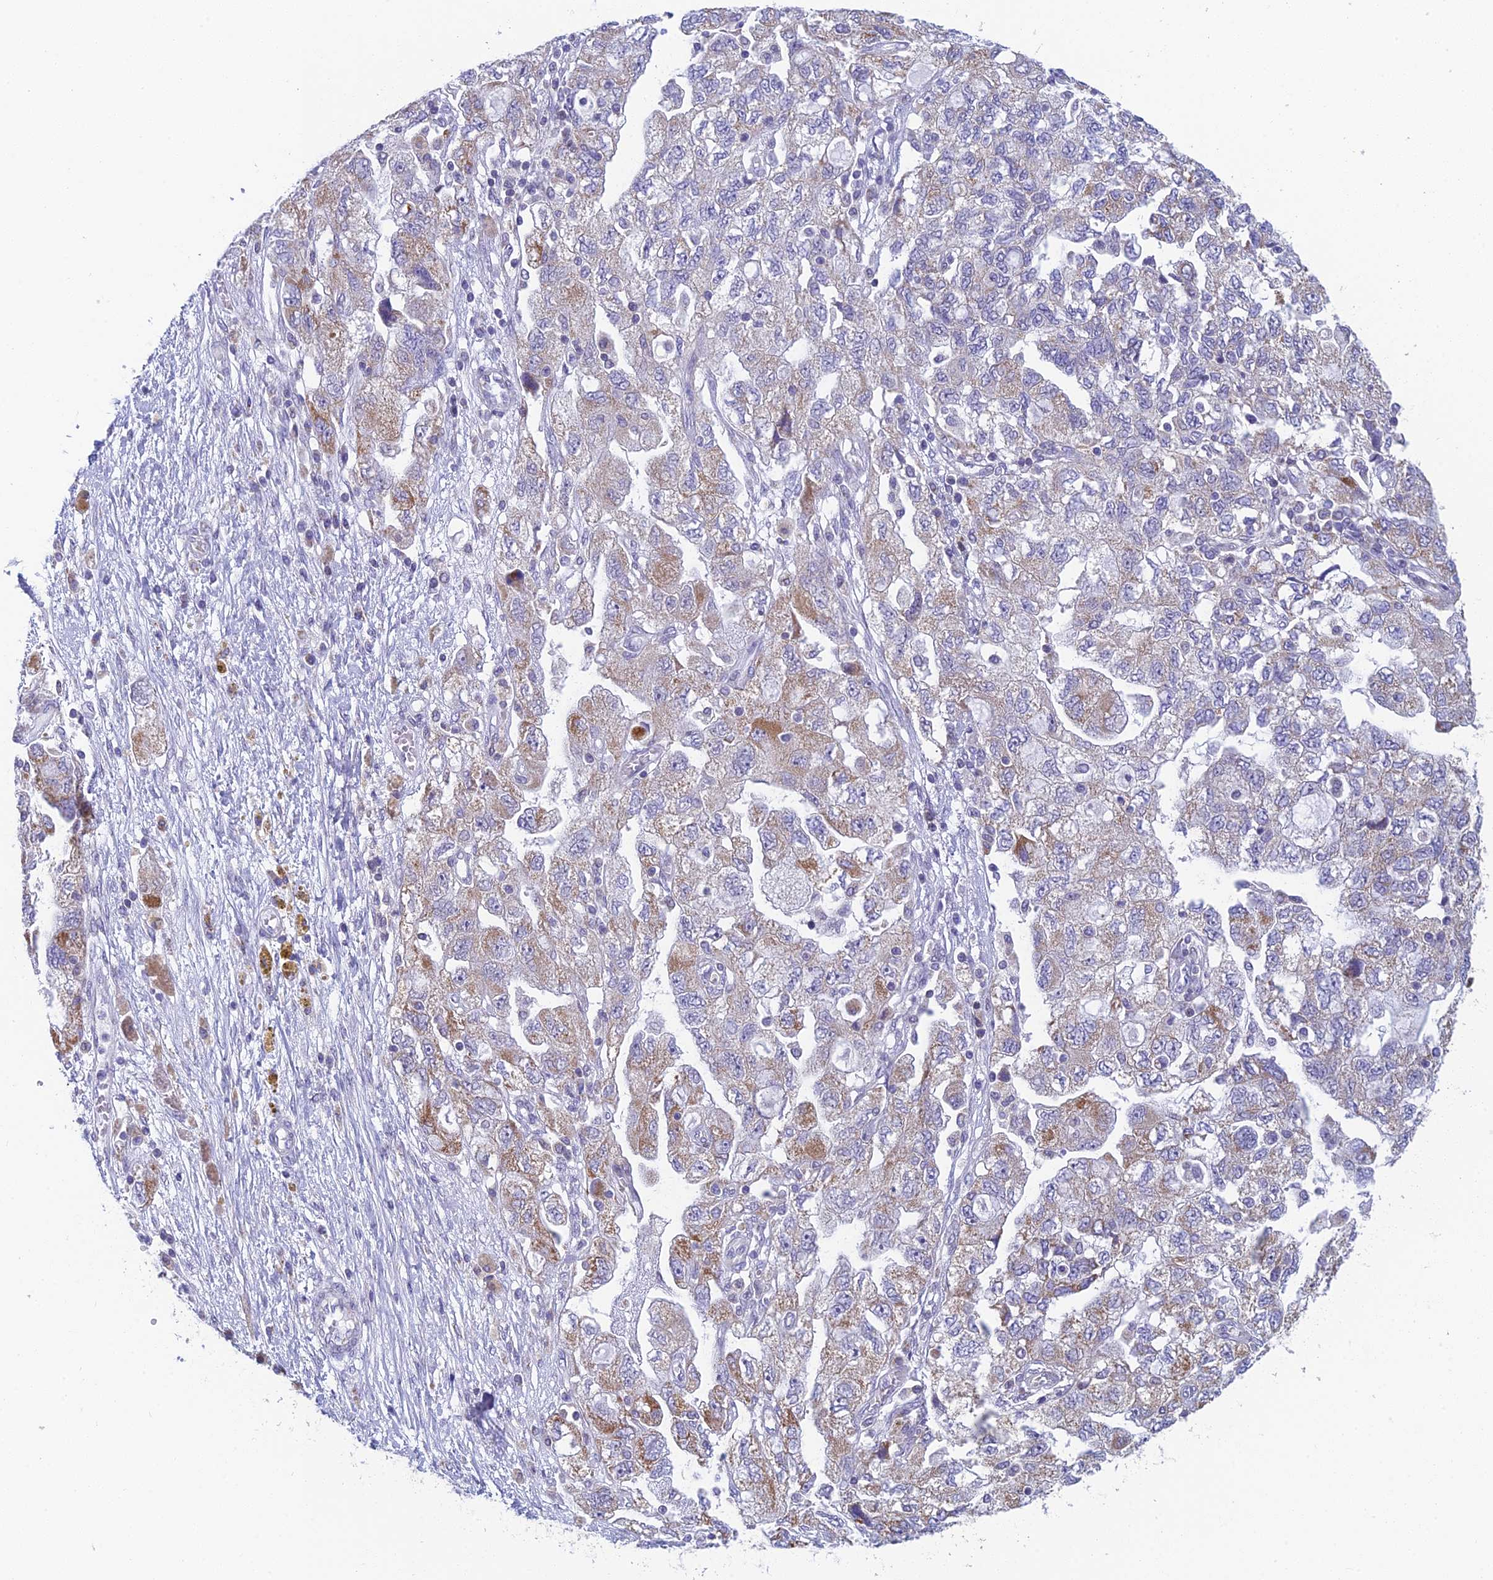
{"staining": {"intensity": "moderate", "quantity": "25%-75%", "location": "cytoplasmic/membranous"}, "tissue": "ovarian cancer", "cell_type": "Tumor cells", "image_type": "cancer", "snomed": [{"axis": "morphology", "description": "Carcinoma, NOS"}, {"axis": "morphology", "description": "Cystadenocarcinoma, serous, NOS"}, {"axis": "topography", "description": "Ovary"}], "caption": "High-magnification brightfield microscopy of ovarian carcinoma stained with DAB (3,3'-diaminobenzidine) (brown) and counterstained with hematoxylin (blue). tumor cells exhibit moderate cytoplasmic/membranous expression is seen in approximately25%-75% of cells.", "gene": "REXO5", "patient": {"sex": "female", "age": 69}}